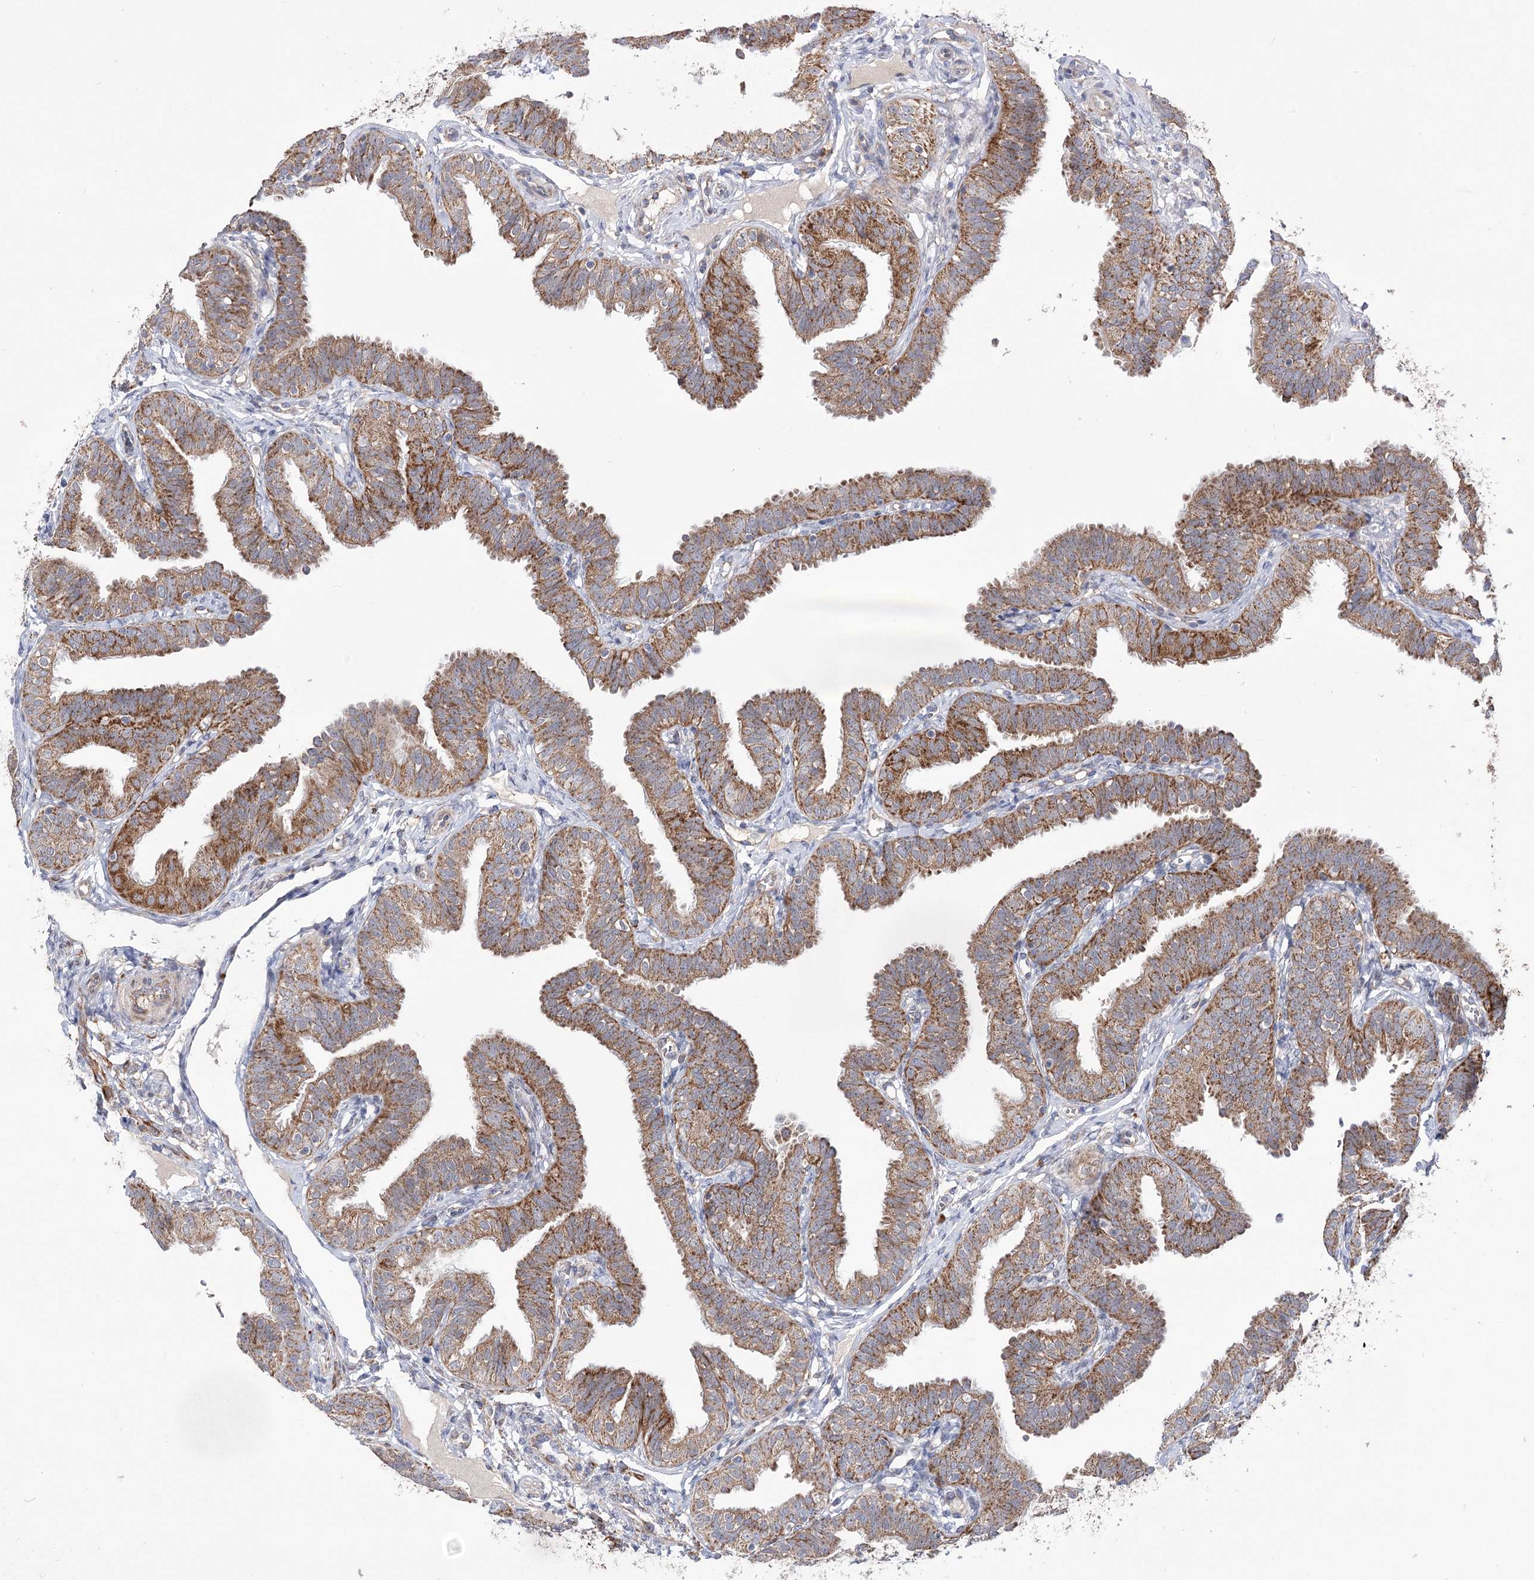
{"staining": {"intensity": "moderate", "quantity": ">75%", "location": "cytoplasmic/membranous"}, "tissue": "fallopian tube", "cell_type": "Glandular cells", "image_type": "normal", "snomed": [{"axis": "morphology", "description": "Normal tissue, NOS"}, {"axis": "topography", "description": "Fallopian tube"}], "caption": "Protein expression analysis of benign fallopian tube exhibits moderate cytoplasmic/membranous expression in approximately >75% of glandular cells. The protein of interest is stained brown, and the nuclei are stained in blue (DAB (3,3'-diaminobenzidine) IHC with brightfield microscopy, high magnification).", "gene": "ECHDC3", "patient": {"sex": "female", "age": 35}}